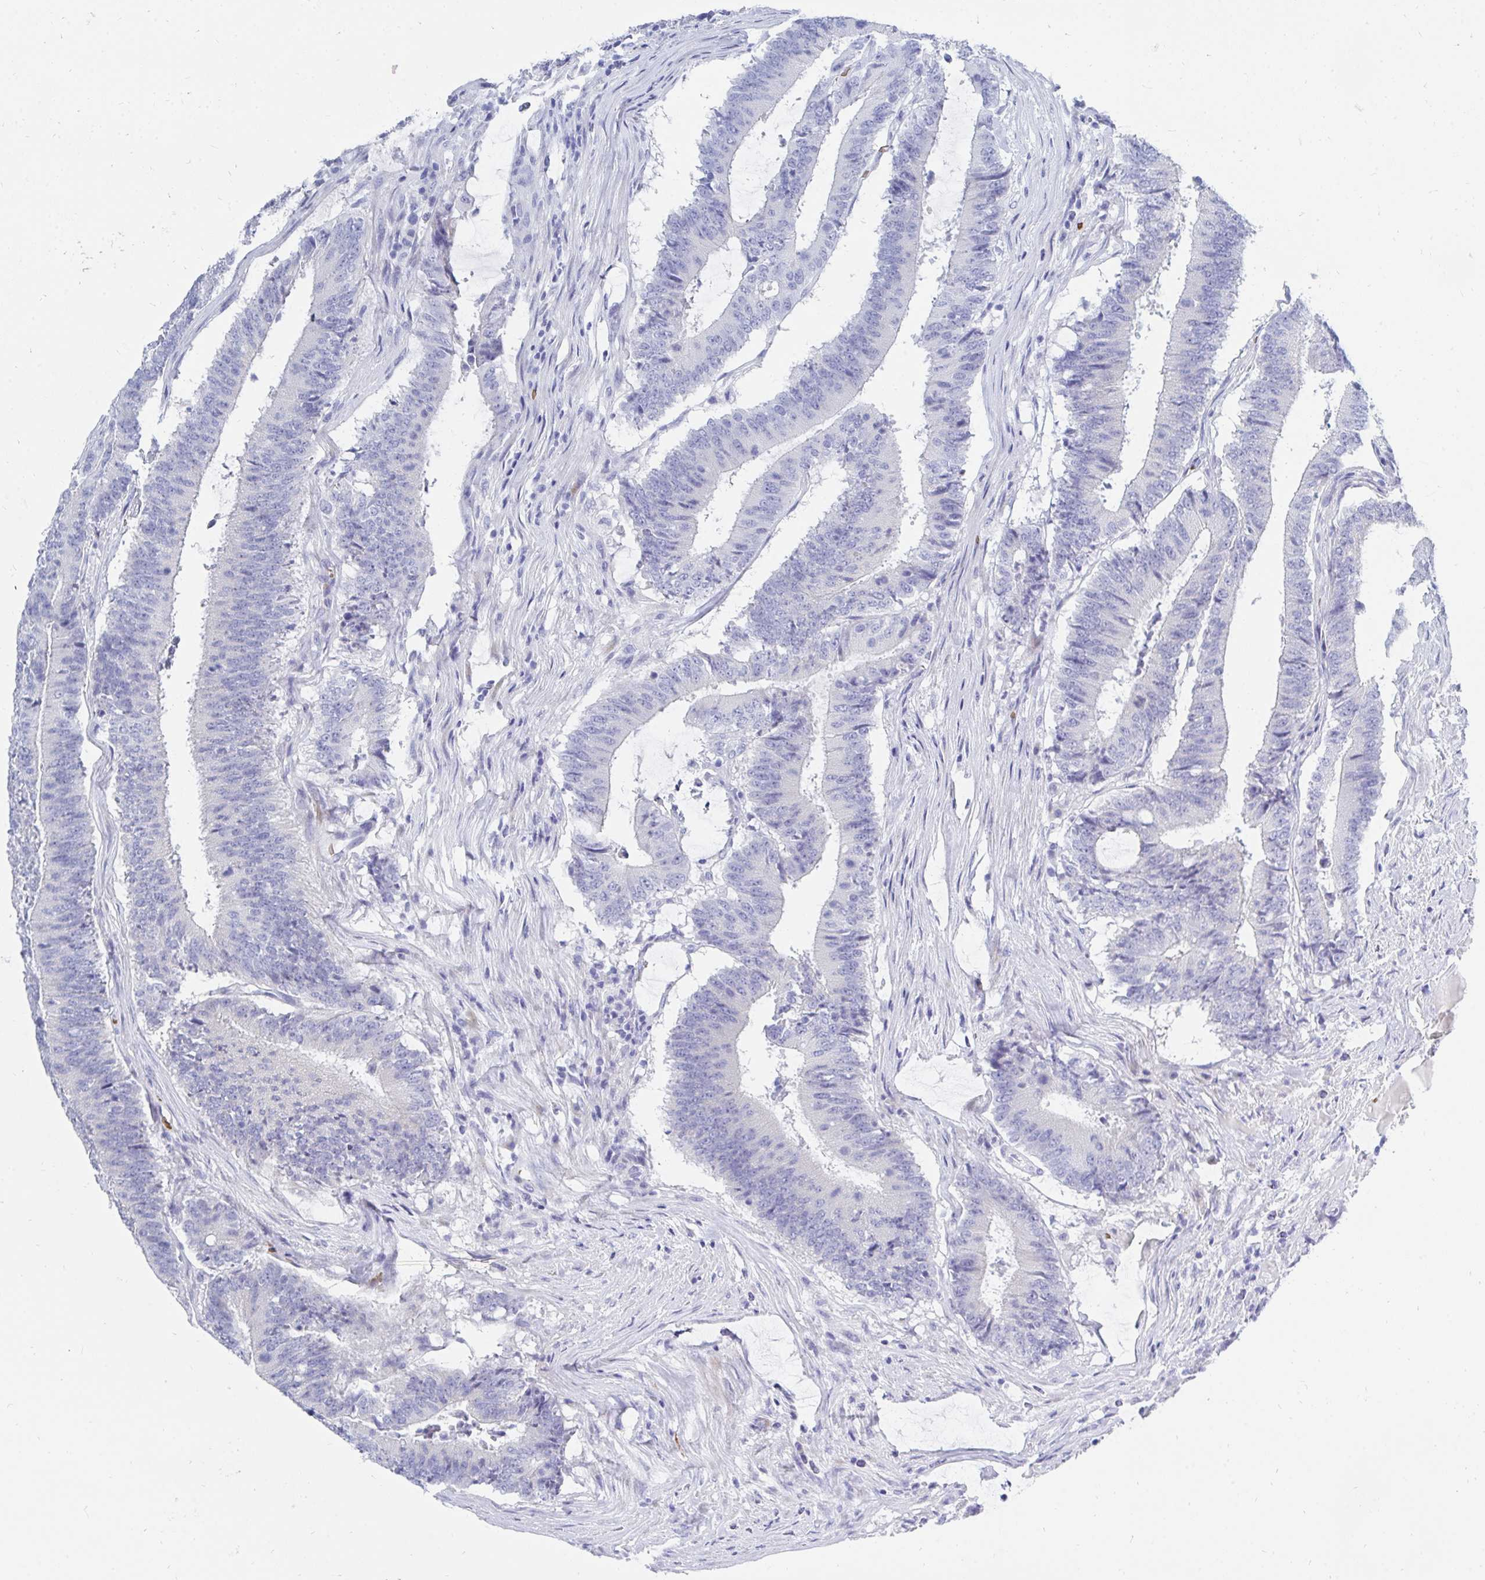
{"staining": {"intensity": "negative", "quantity": "none", "location": "none"}, "tissue": "colorectal cancer", "cell_type": "Tumor cells", "image_type": "cancer", "snomed": [{"axis": "morphology", "description": "Adenocarcinoma, NOS"}, {"axis": "topography", "description": "Colon"}], "caption": "An immunohistochemistry histopathology image of colorectal cancer is shown. There is no staining in tumor cells of colorectal cancer. (Brightfield microscopy of DAB immunohistochemistry at high magnification).", "gene": "MROH2B", "patient": {"sex": "female", "age": 43}}